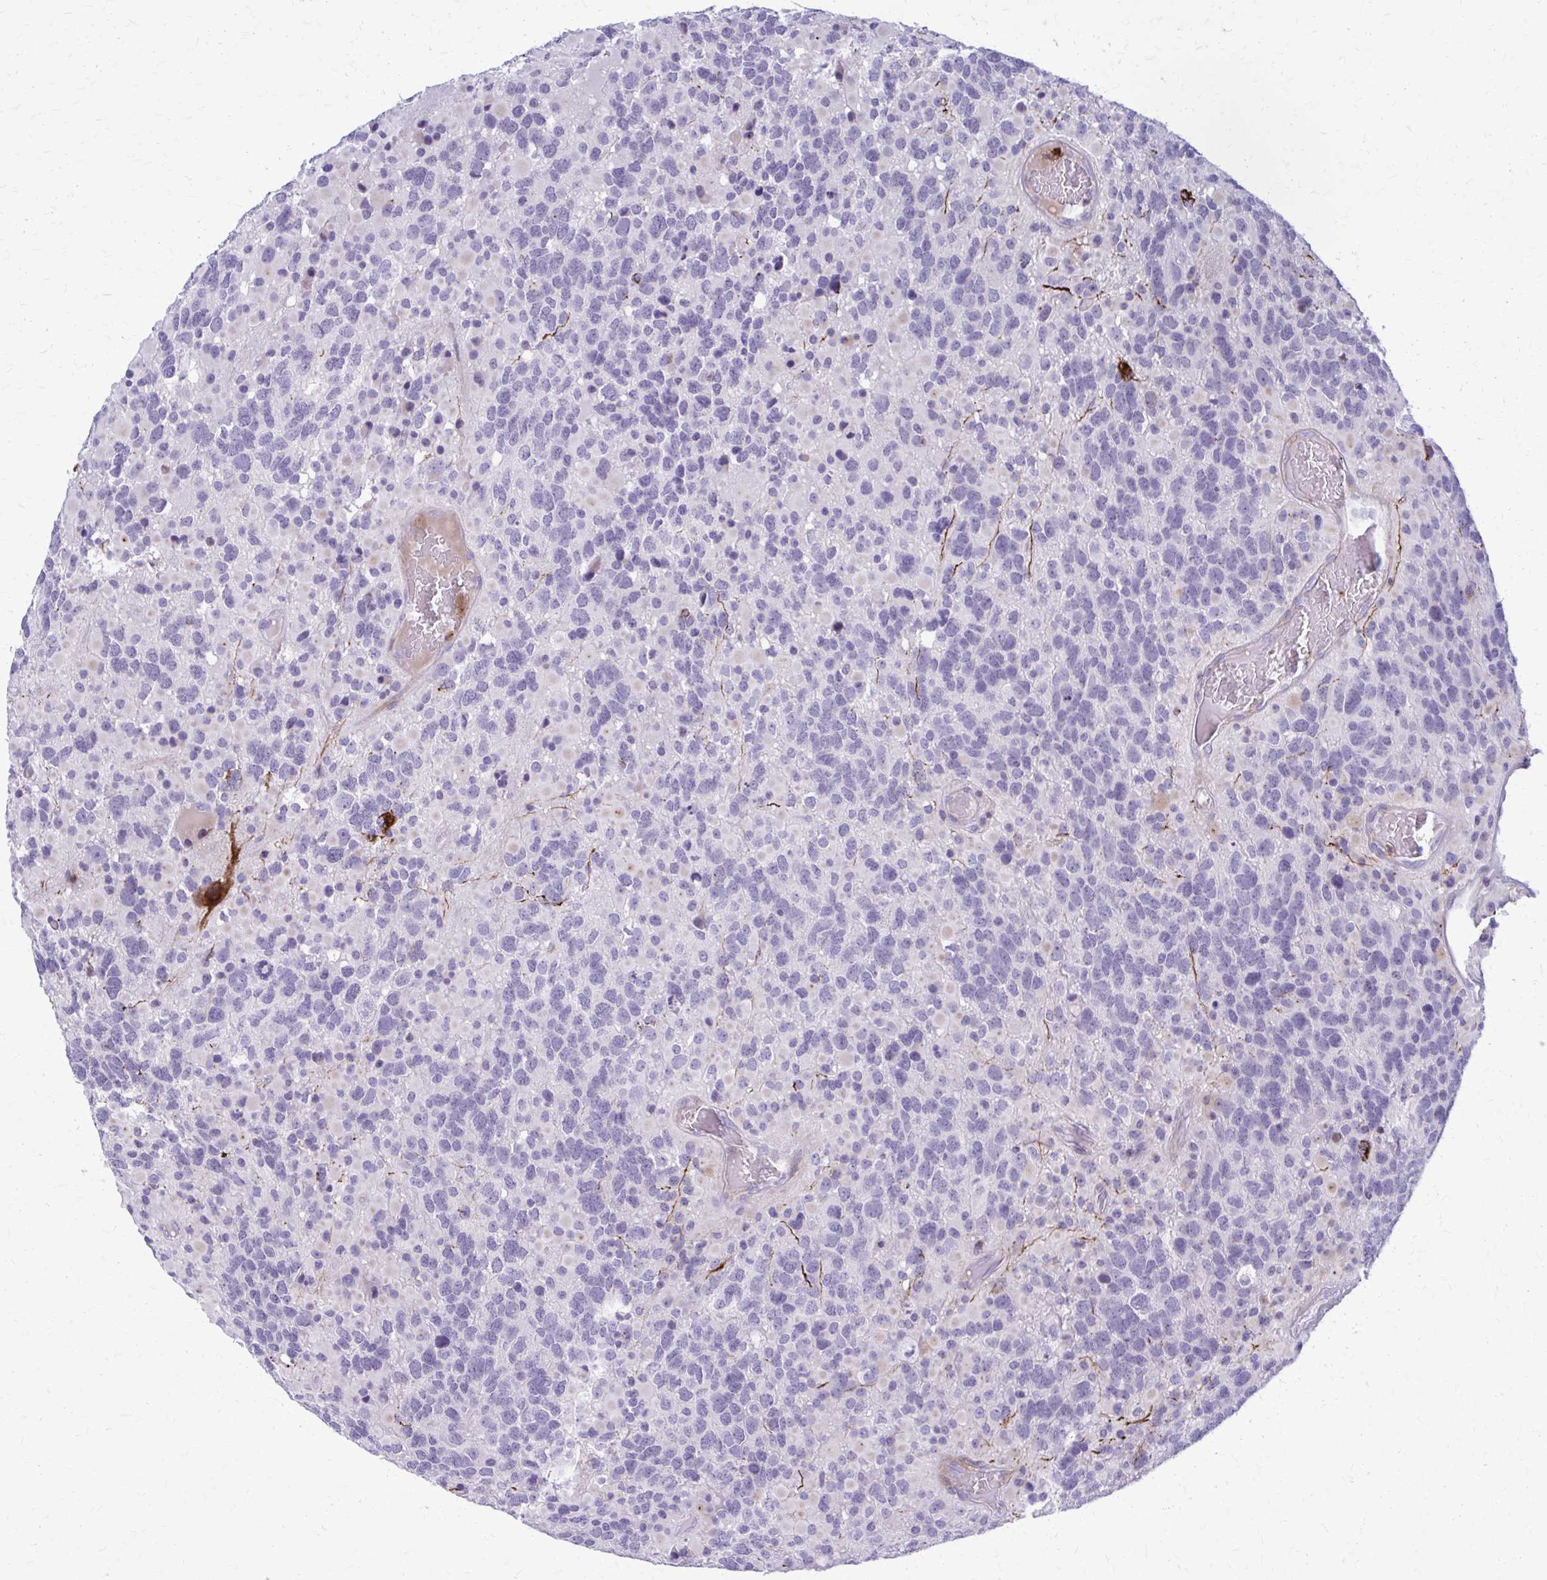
{"staining": {"intensity": "negative", "quantity": "none", "location": "none"}, "tissue": "glioma", "cell_type": "Tumor cells", "image_type": "cancer", "snomed": [{"axis": "morphology", "description": "Glioma, malignant, High grade"}, {"axis": "topography", "description": "Brain"}], "caption": "Micrograph shows no significant protein staining in tumor cells of glioma. (DAB (3,3'-diaminobenzidine) IHC with hematoxylin counter stain).", "gene": "PEDS1", "patient": {"sex": "female", "age": 40}}